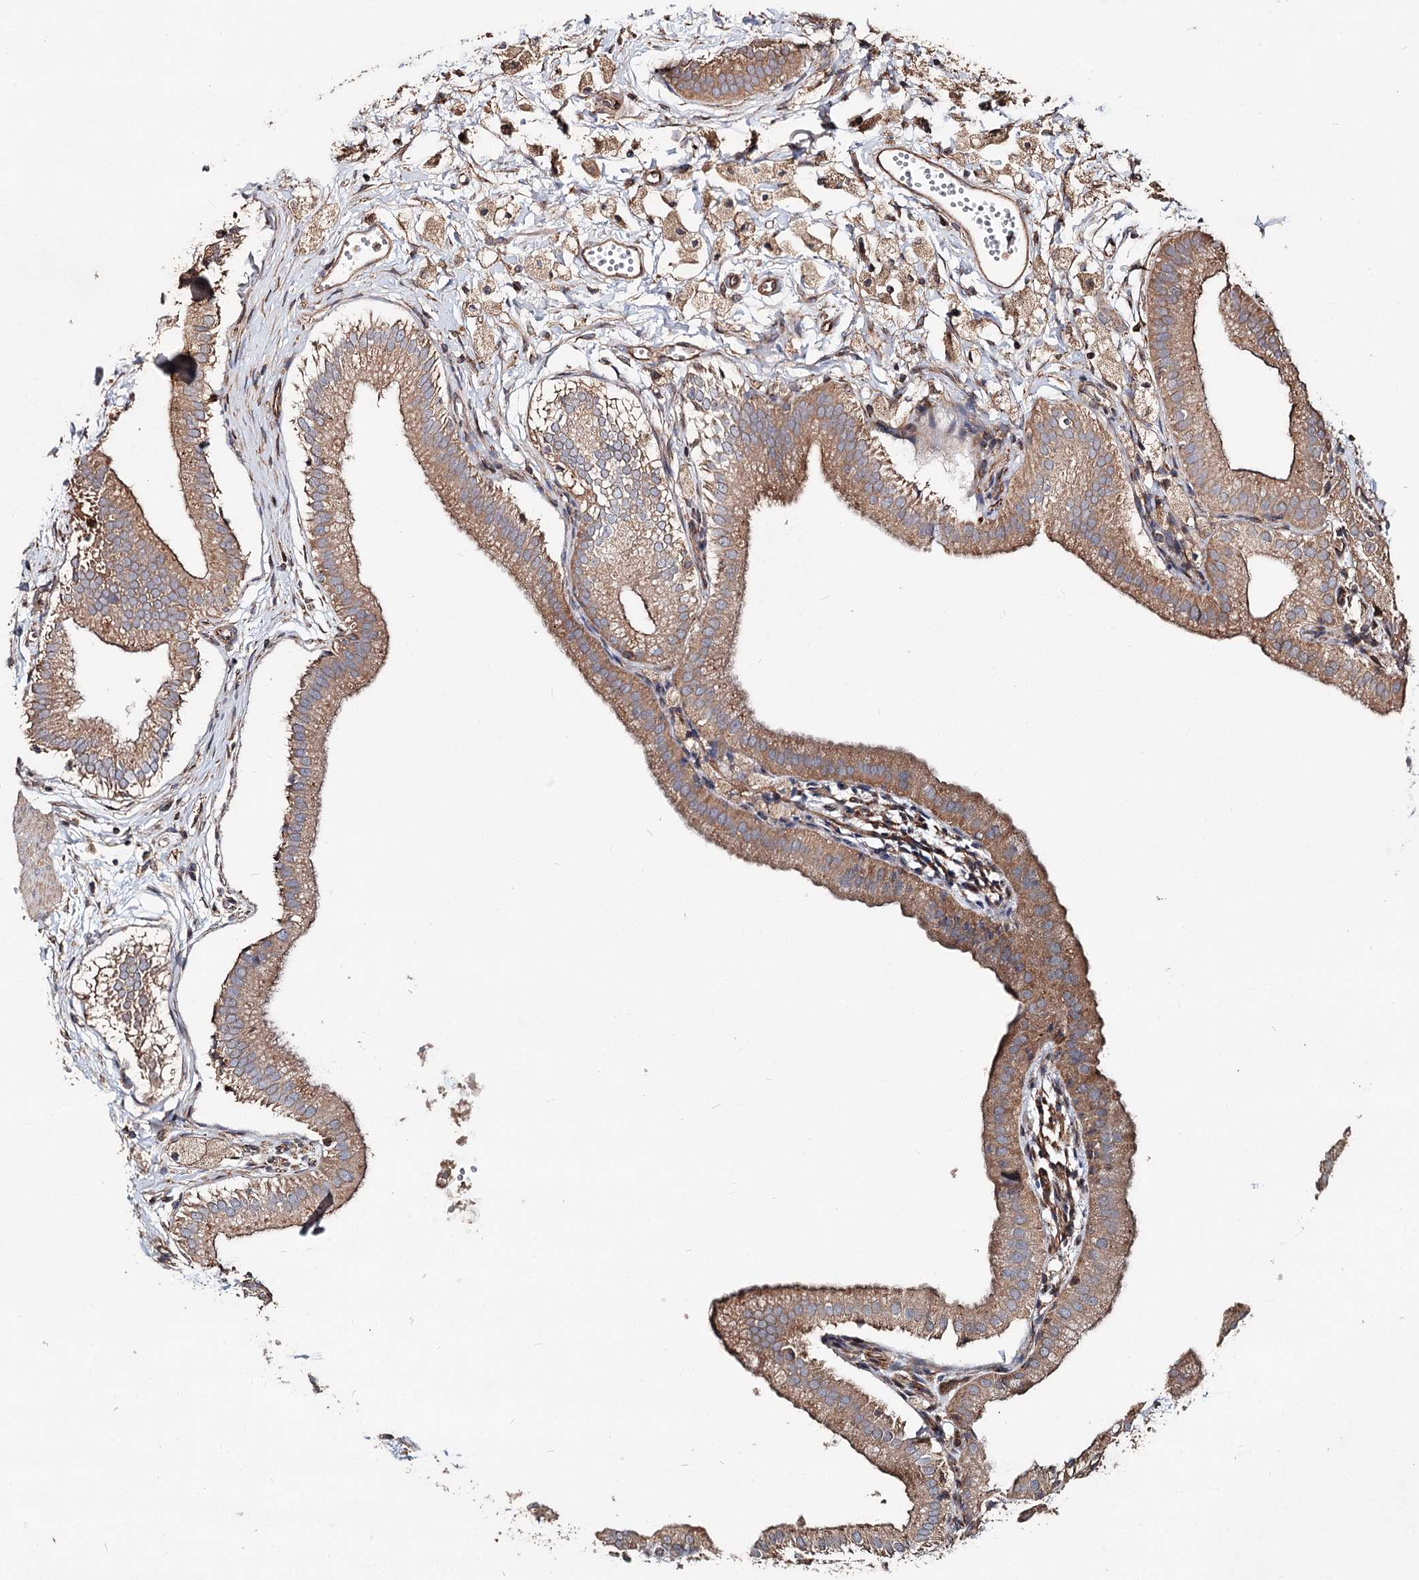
{"staining": {"intensity": "moderate", "quantity": ">75%", "location": "cytoplasmic/membranous"}, "tissue": "gallbladder", "cell_type": "Glandular cells", "image_type": "normal", "snomed": [{"axis": "morphology", "description": "Normal tissue, NOS"}, {"axis": "topography", "description": "Gallbladder"}], "caption": "Protein expression analysis of benign gallbladder demonstrates moderate cytoplasmic/membranous expression in approximately >75% of glandular cells.", "gene": "SPART", "patient": {"sex": "male", "age": 55}}